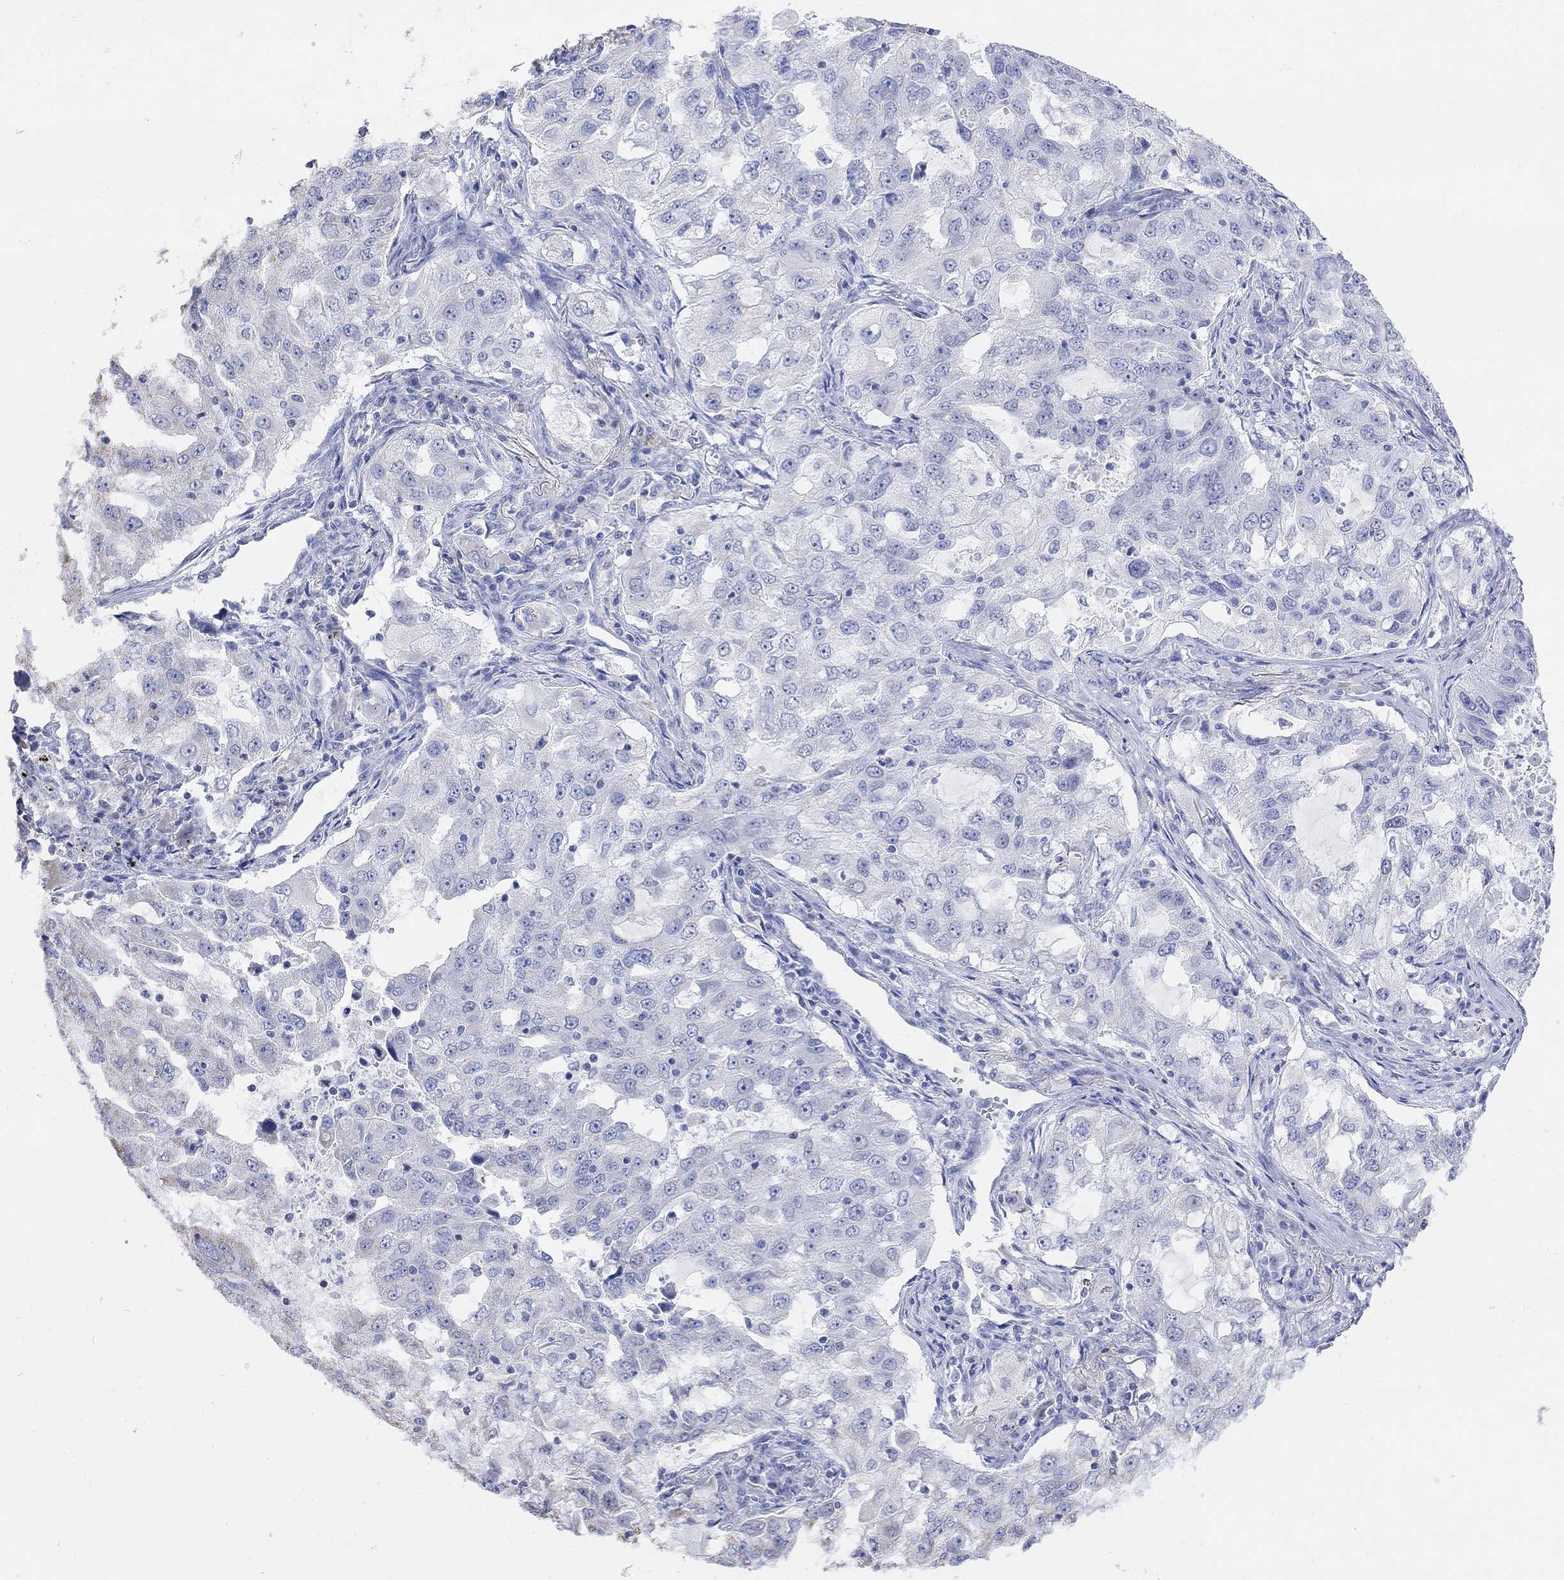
{"staining": {"intensity": "negative", "quantity": "none", "location": "none"}, "tissue": "lung cancer", "cell_type": "Tumor cells", "image_type": "cancer", "snomed": [{"axis": "morphology", "description": "Adenocarcinoma, NOS"}, {"axis": "topography", "description": "Lung"}], "caption": "This is an immunohistochemistry (IHC) micrograph of lung cancer (adenocarcinoma). There is no staining in tumor cells.", "gene": "SYT12", "patient": {"sex": "female", "age": 61}}